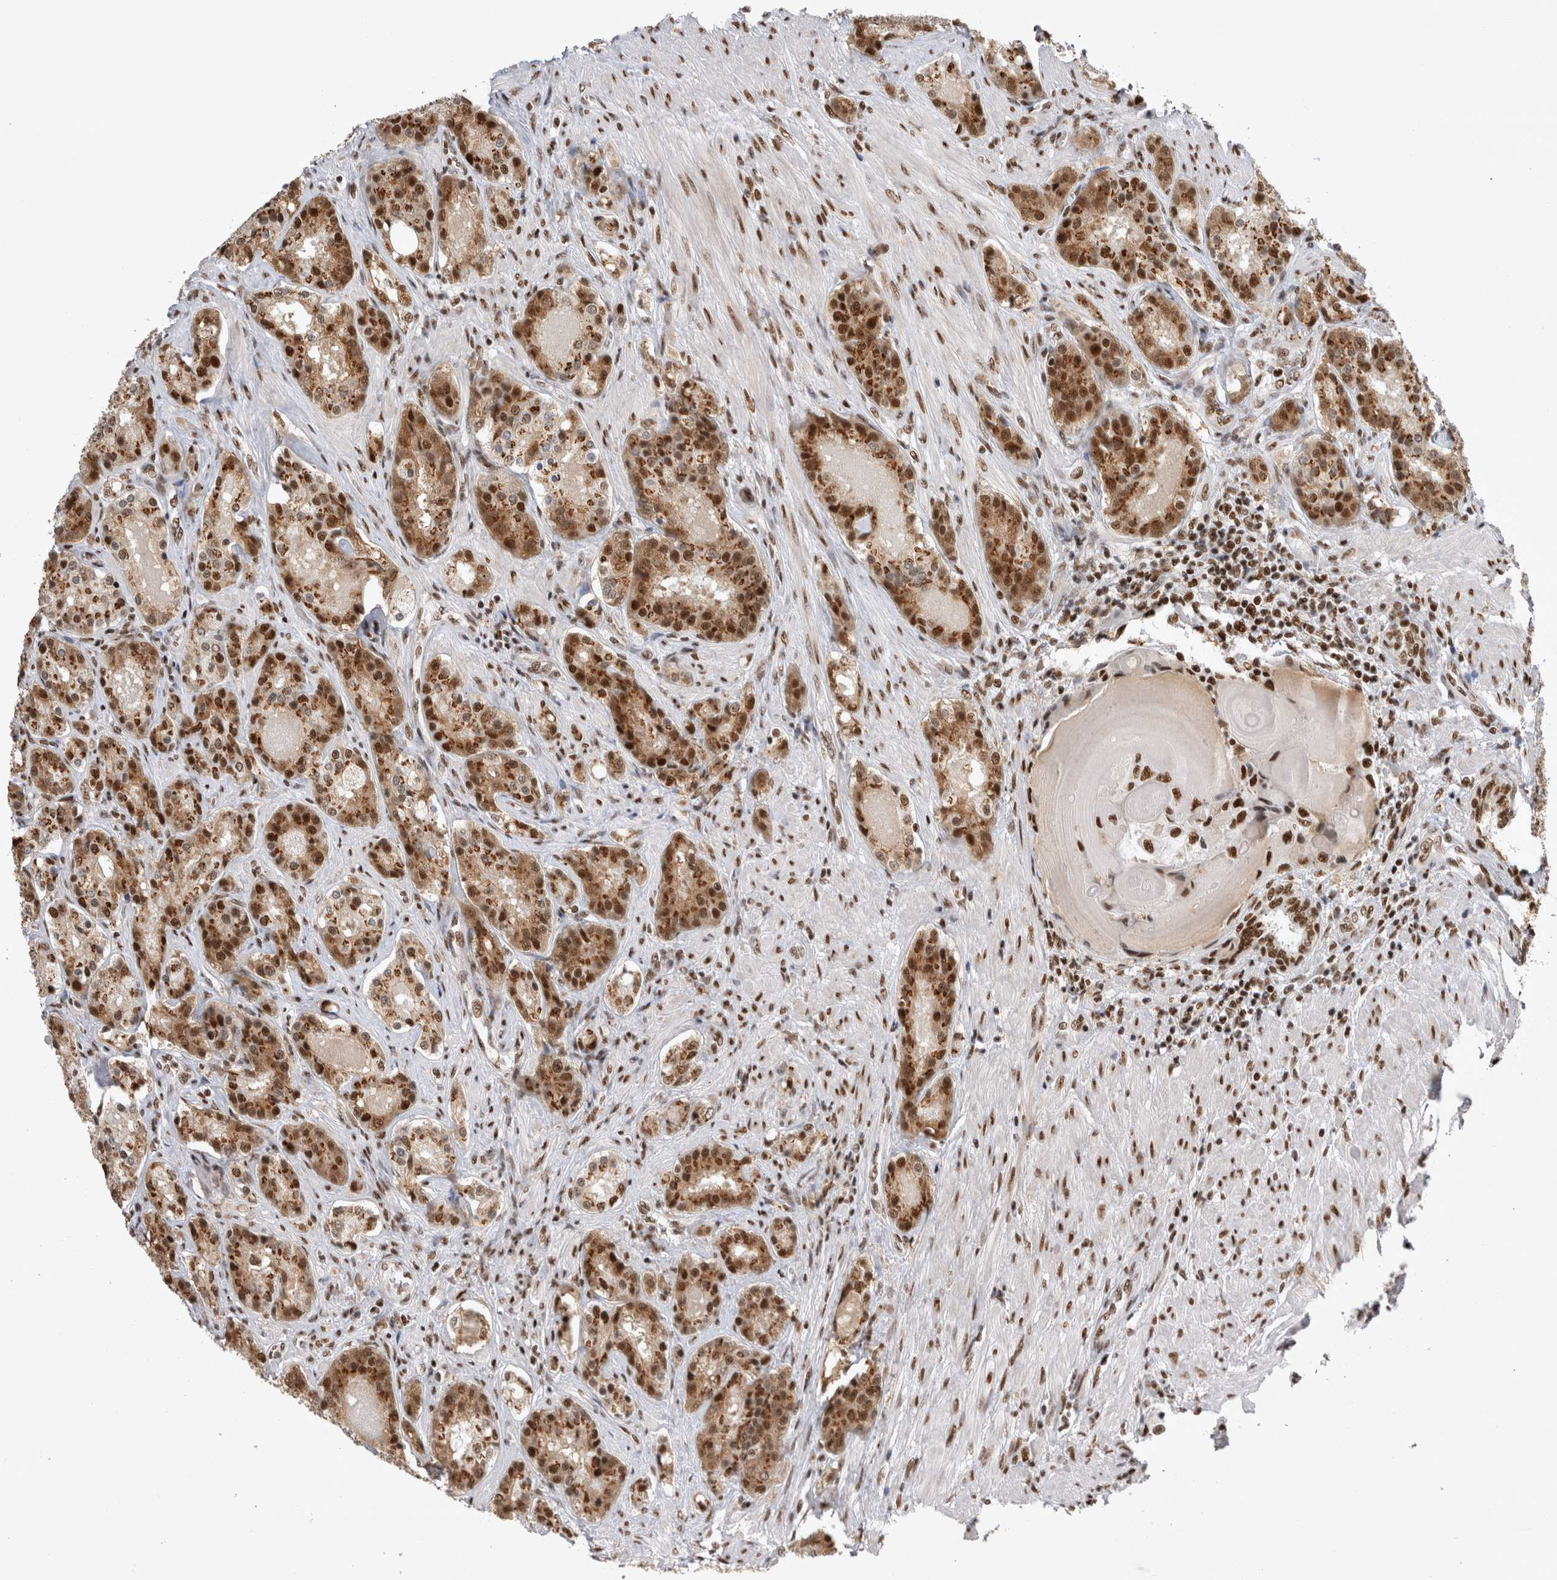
{"staining": {"intensity": "moderate", "quantity": ">75%", "location": "cytoplasmic/membranous,nuclear"}, "tissue": "prostate cancer", "cell_type": "Tumor cells", "image_type": "cancer", "snomed": [{"axis": "morphology", "description": "Adenocarcinoma, High grade"}, {"axis": "topography", "description": "Prostate"}], "caption": "Protein expression analysis of human prostate cancer reveals moderate cytoplasmic/membranous and nuclear positivity in approximately >75% of tumor cells.", "gene": "EYA2", "patient": {"sex": "male", "age": 60}}